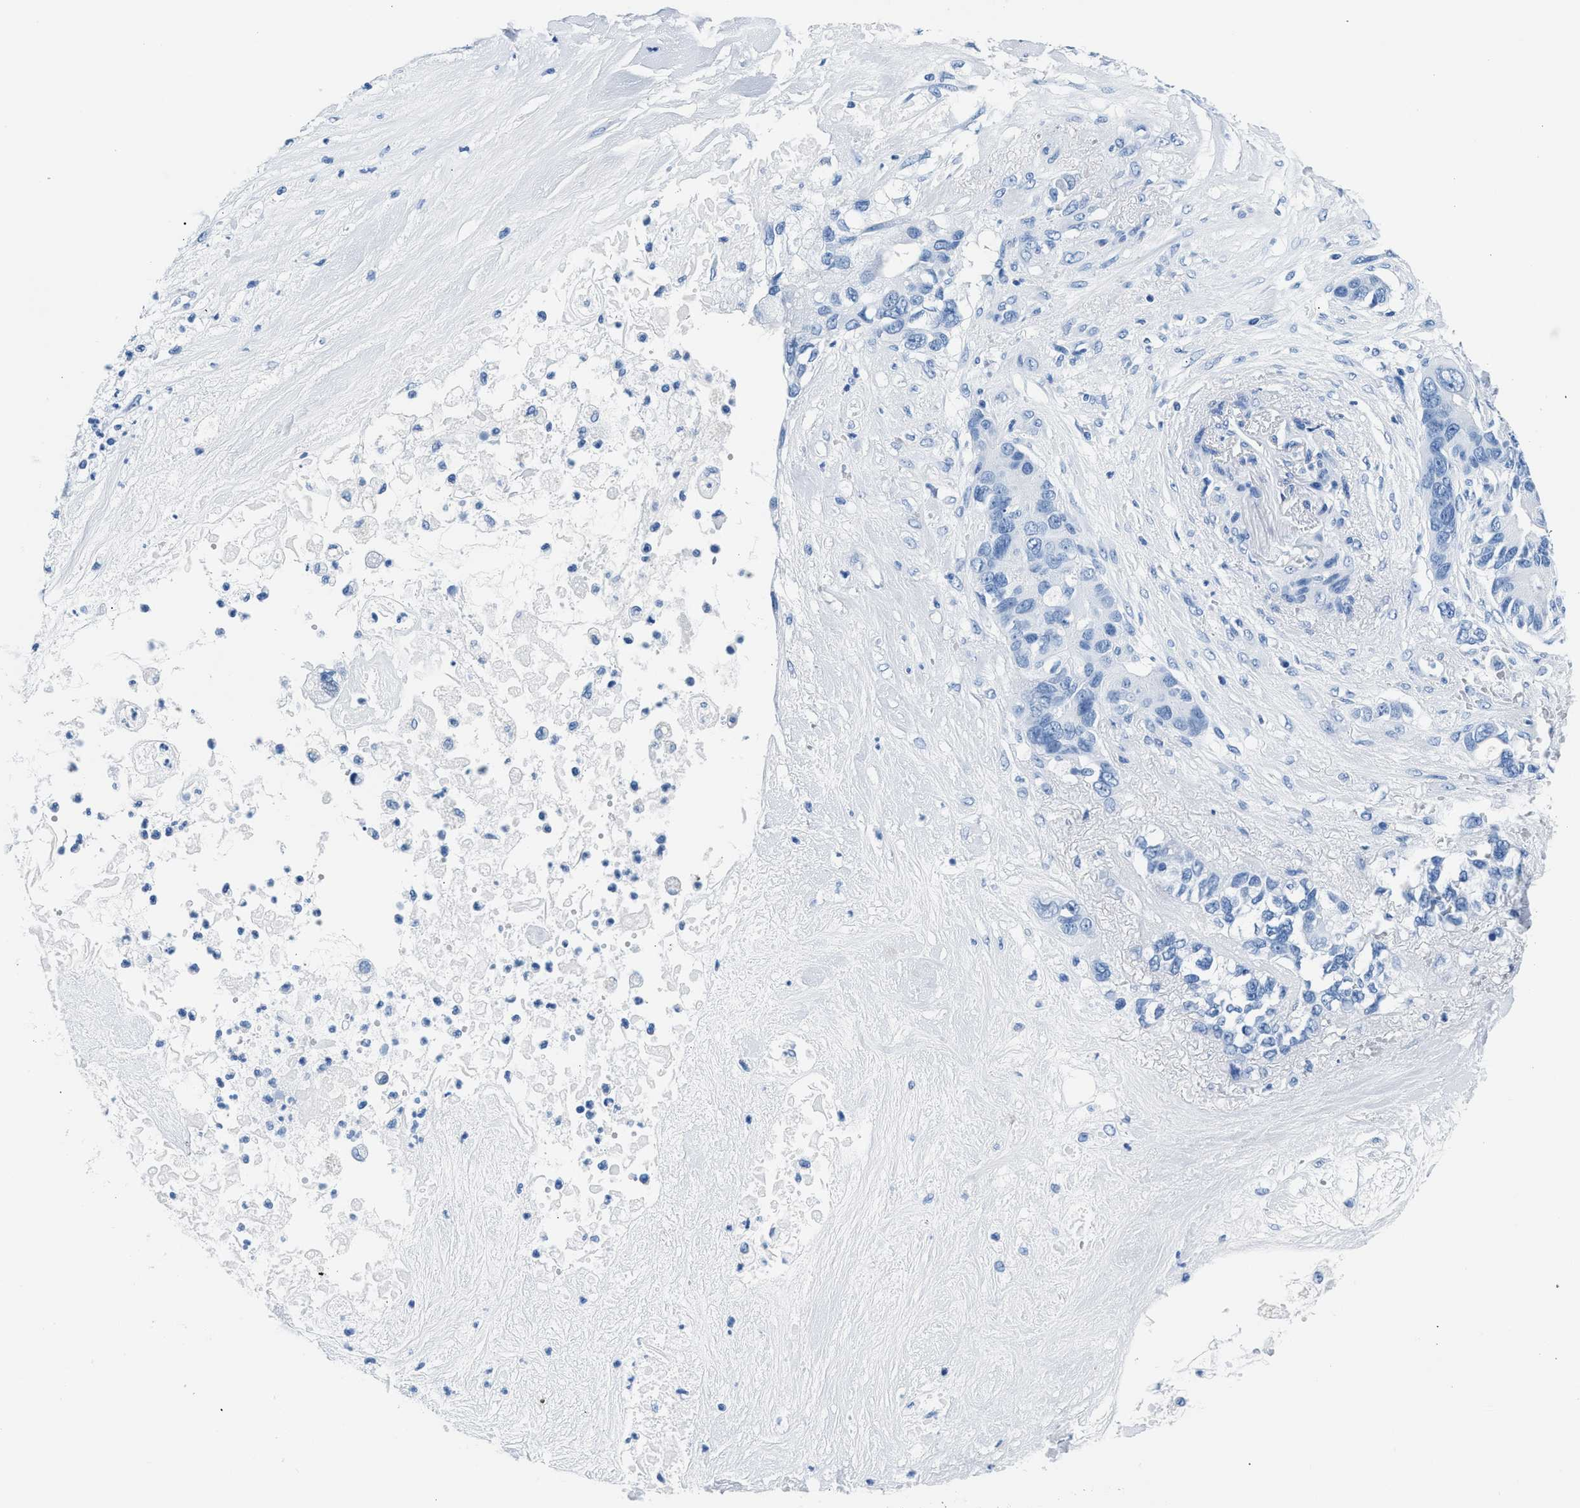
{"staining": {"intensity": "negative", "quantity": "none", "location": "none"}, "tissue": "pancreatic cancer", "cell_type": "Tumor cells", "image_type": "cancer", "snomed": [{"axis": "morphology", "description": "Adenocarcinoma, NOS"}, {"axis": "topography", "description": "Pancreas"}], "caption": "An IHC histopathology image of pancreatic cancer is shown. There is no staining in tumor cells of pancreatic cancer. (Stains: DAB IHC with hematoxylin counter stain, Microscopy: brightfield microscopy at high magnification).", "gene": "CPS1", "patient": {"sex": "female", "age": 56}}